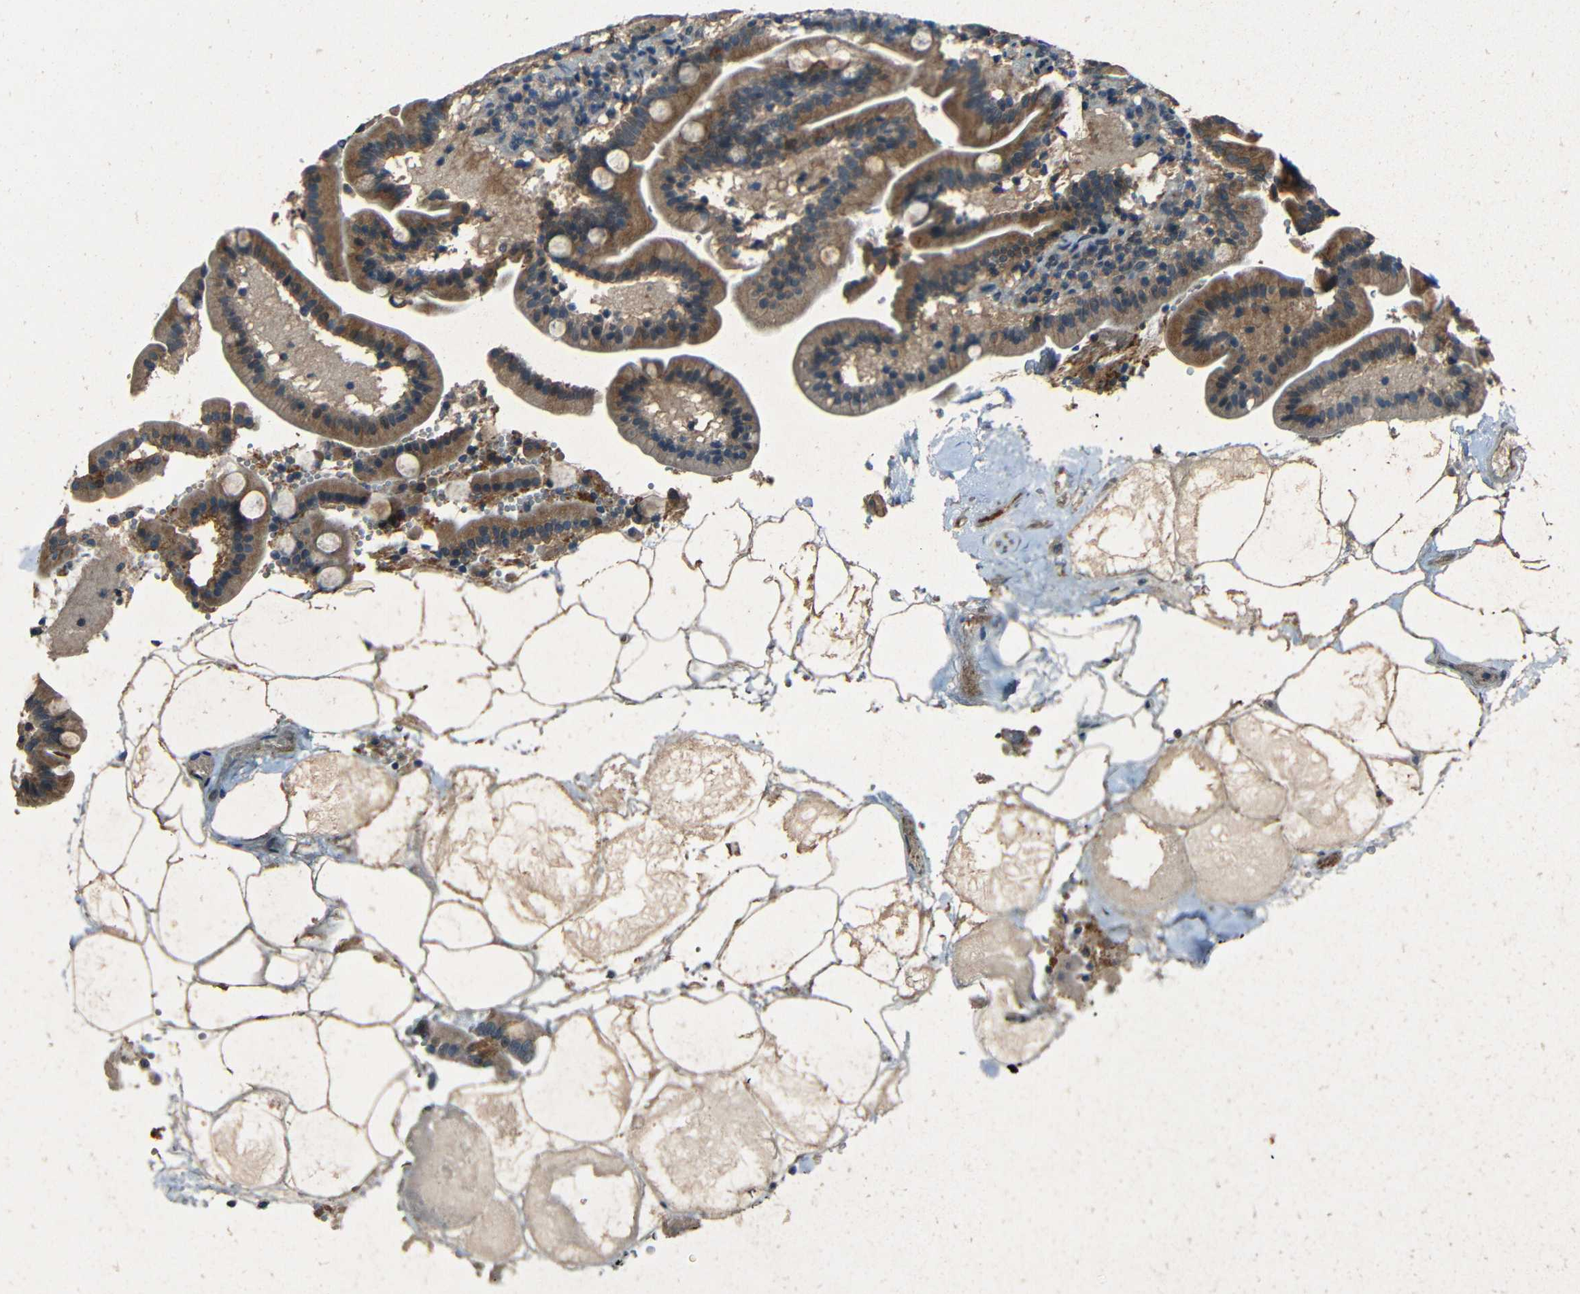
{"staining": {"intensity": "moderate", "quantity": ">75%", "location": "cytoplasmic/membranous"}, "tissue": "duodenum", "cell_type": "Glandular cells", "image_type": "normal", "snomed": [{"axis": "morphology", "description": "Normal tissue, NOS"}, {"axis": "topography", "description": "Duodenum"}], "caption": "Protein staining of normal duodenum demonstrates moderate cytoplasmic/membranous expression in about >75% of glandular cells.", "gene": "SLA", "patient": {"sex": "male", "age": 54}}